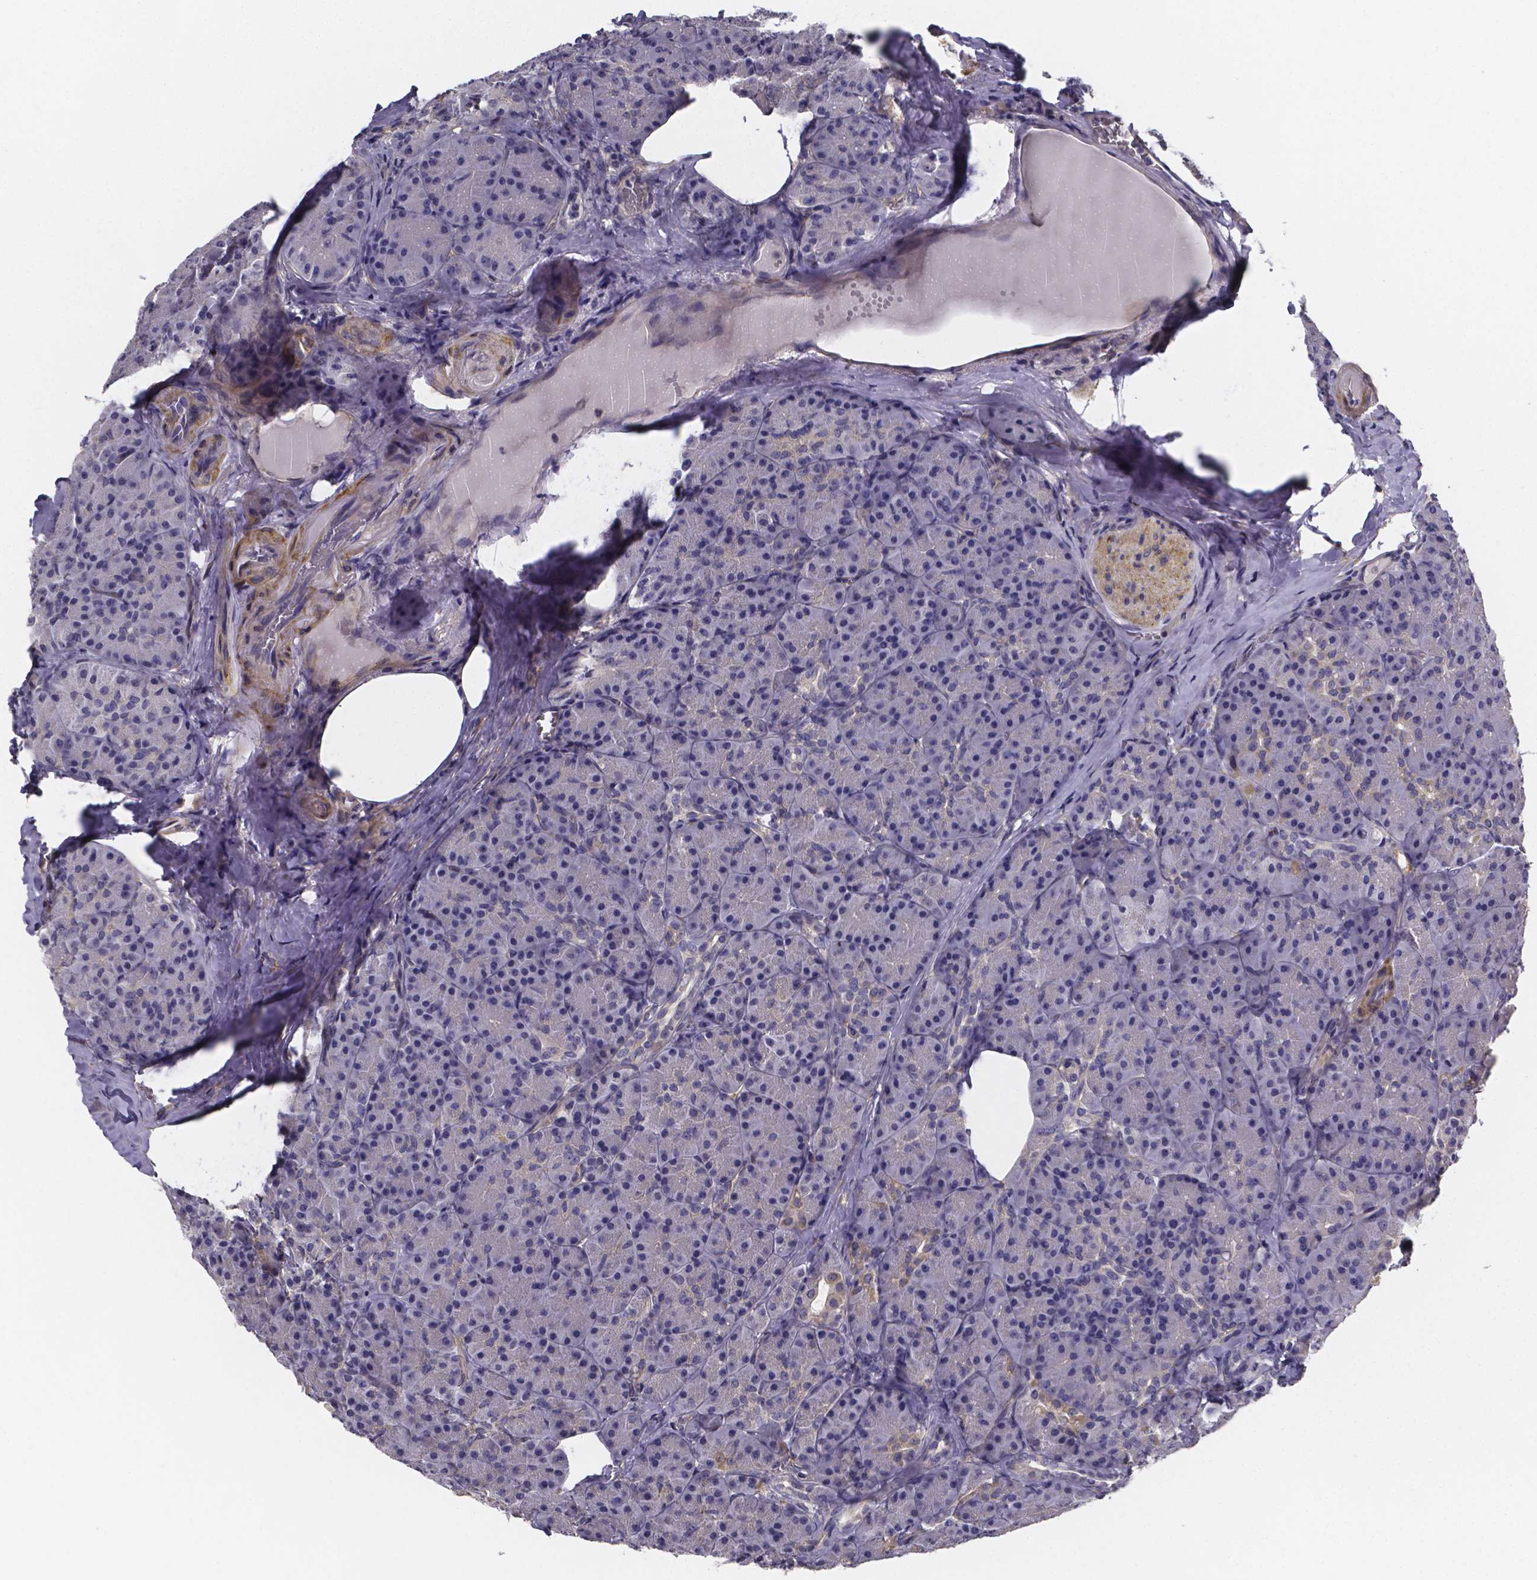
{"staining": {"intensity": "negative", "quantity": "none", "location": "none"}, "tissue": "pancreas", "cell_type": "Exocrine glandular cells", "image_type": "normal", "snomed": [{"axis": "morphology", "description": "Normal tissue, NOS"}, {"axis": "topography", "description": "Pancreas"}], "caption": "Immunohistochemical staining of benign pancreas shows no significant staining in exocrine glandular cells. (Brightfield microscopy of DAB (3,3'-diaminobenzidine) immunohistochemistry at high magnification).", "gene": "RERG", "patient": {"sex": "male", "age": 57}}